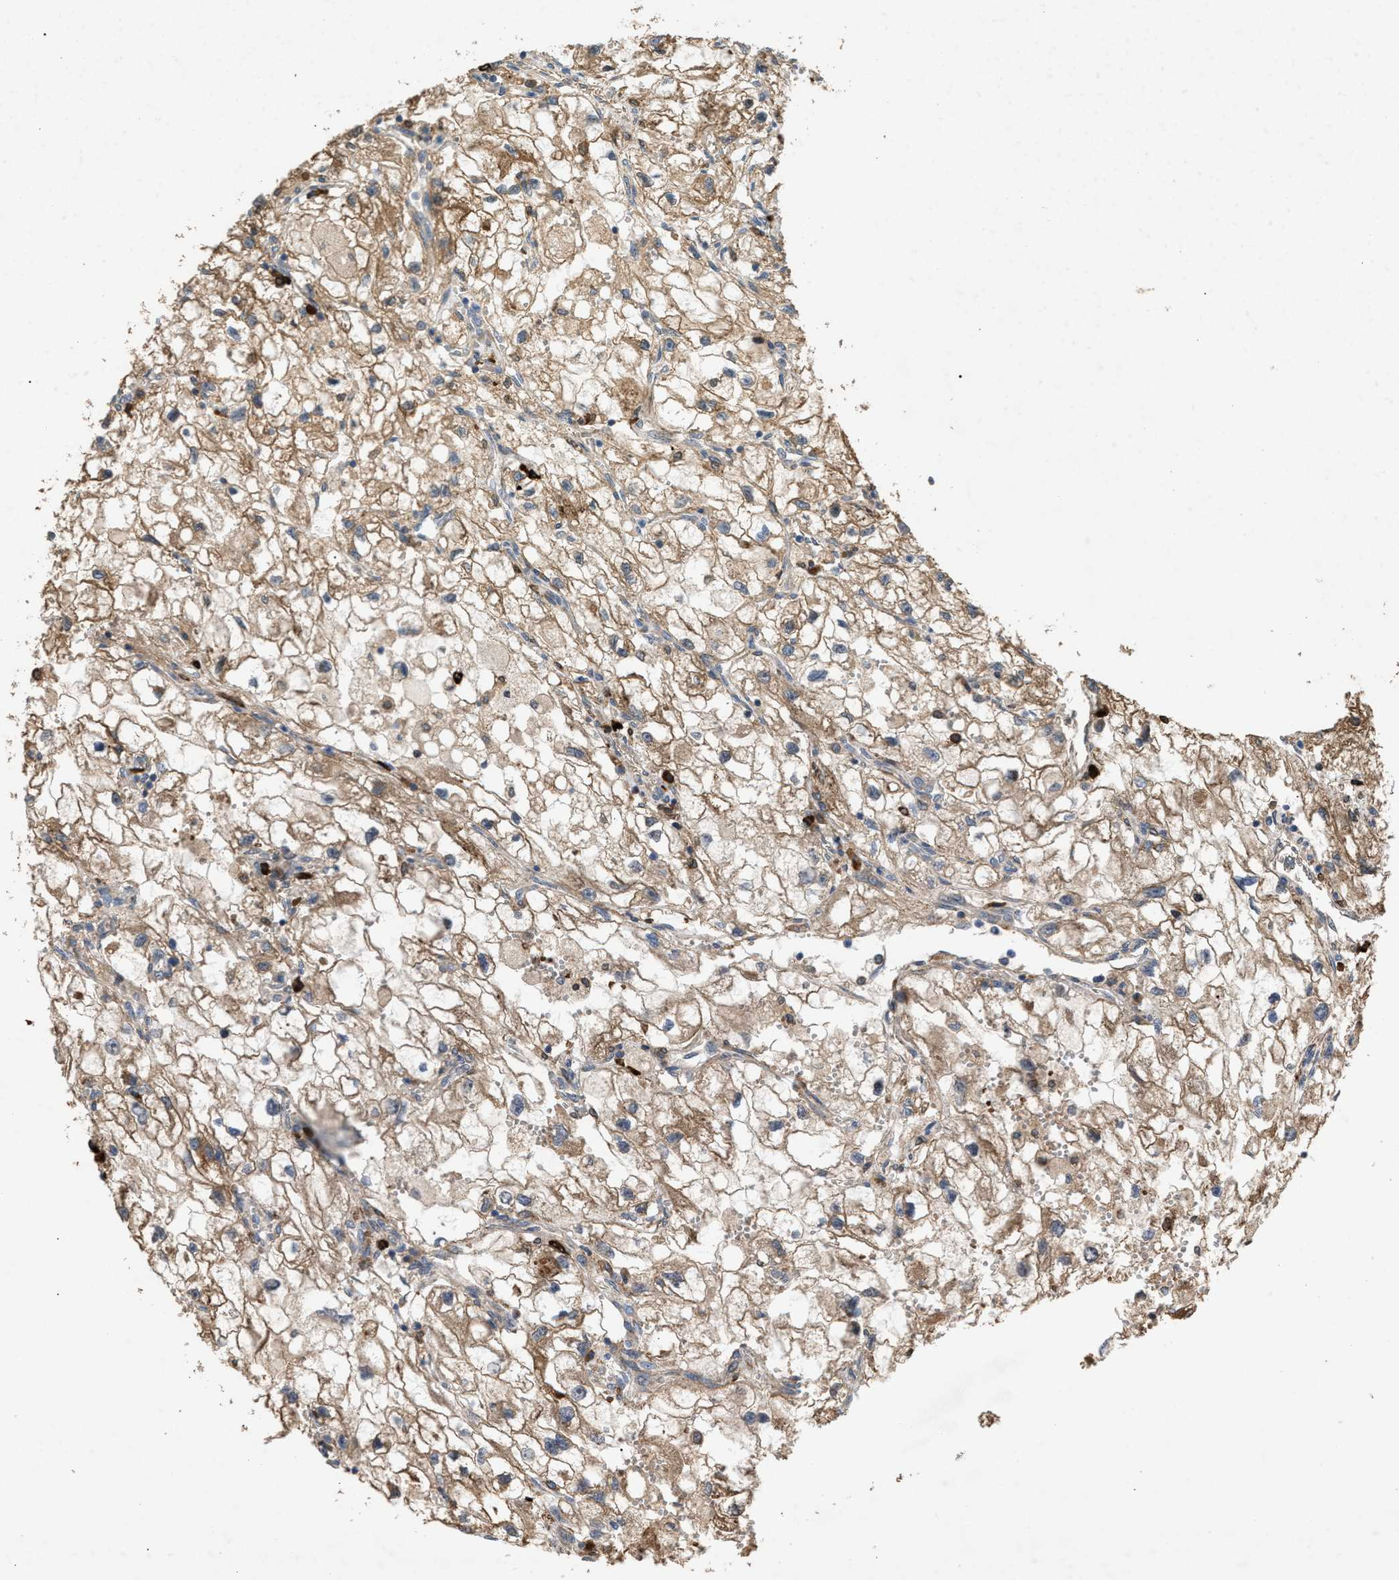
{"staining": {"intensity": "moderate", "quantity": ">75%", "location": "cytoplasmic/membranous"}, "tissue": "renal cancer", "cell_type": "Tumor cells", "image_type": "cancer", "snomed": [{"axis": "morphology", "description": "Adenocarcinoma, NOS"}, {"axis": "topography", "description": "Kidney"}], "caption": "Renal cancer was stained to show a protein in brown. There is medium levels of moderate cytoplasmic/membranous positivity in approximately >75% of tumor cells. Nuclei are stained in blue.", "gene": "GCC1", "patient": {"sex": "female", "age": 70}}